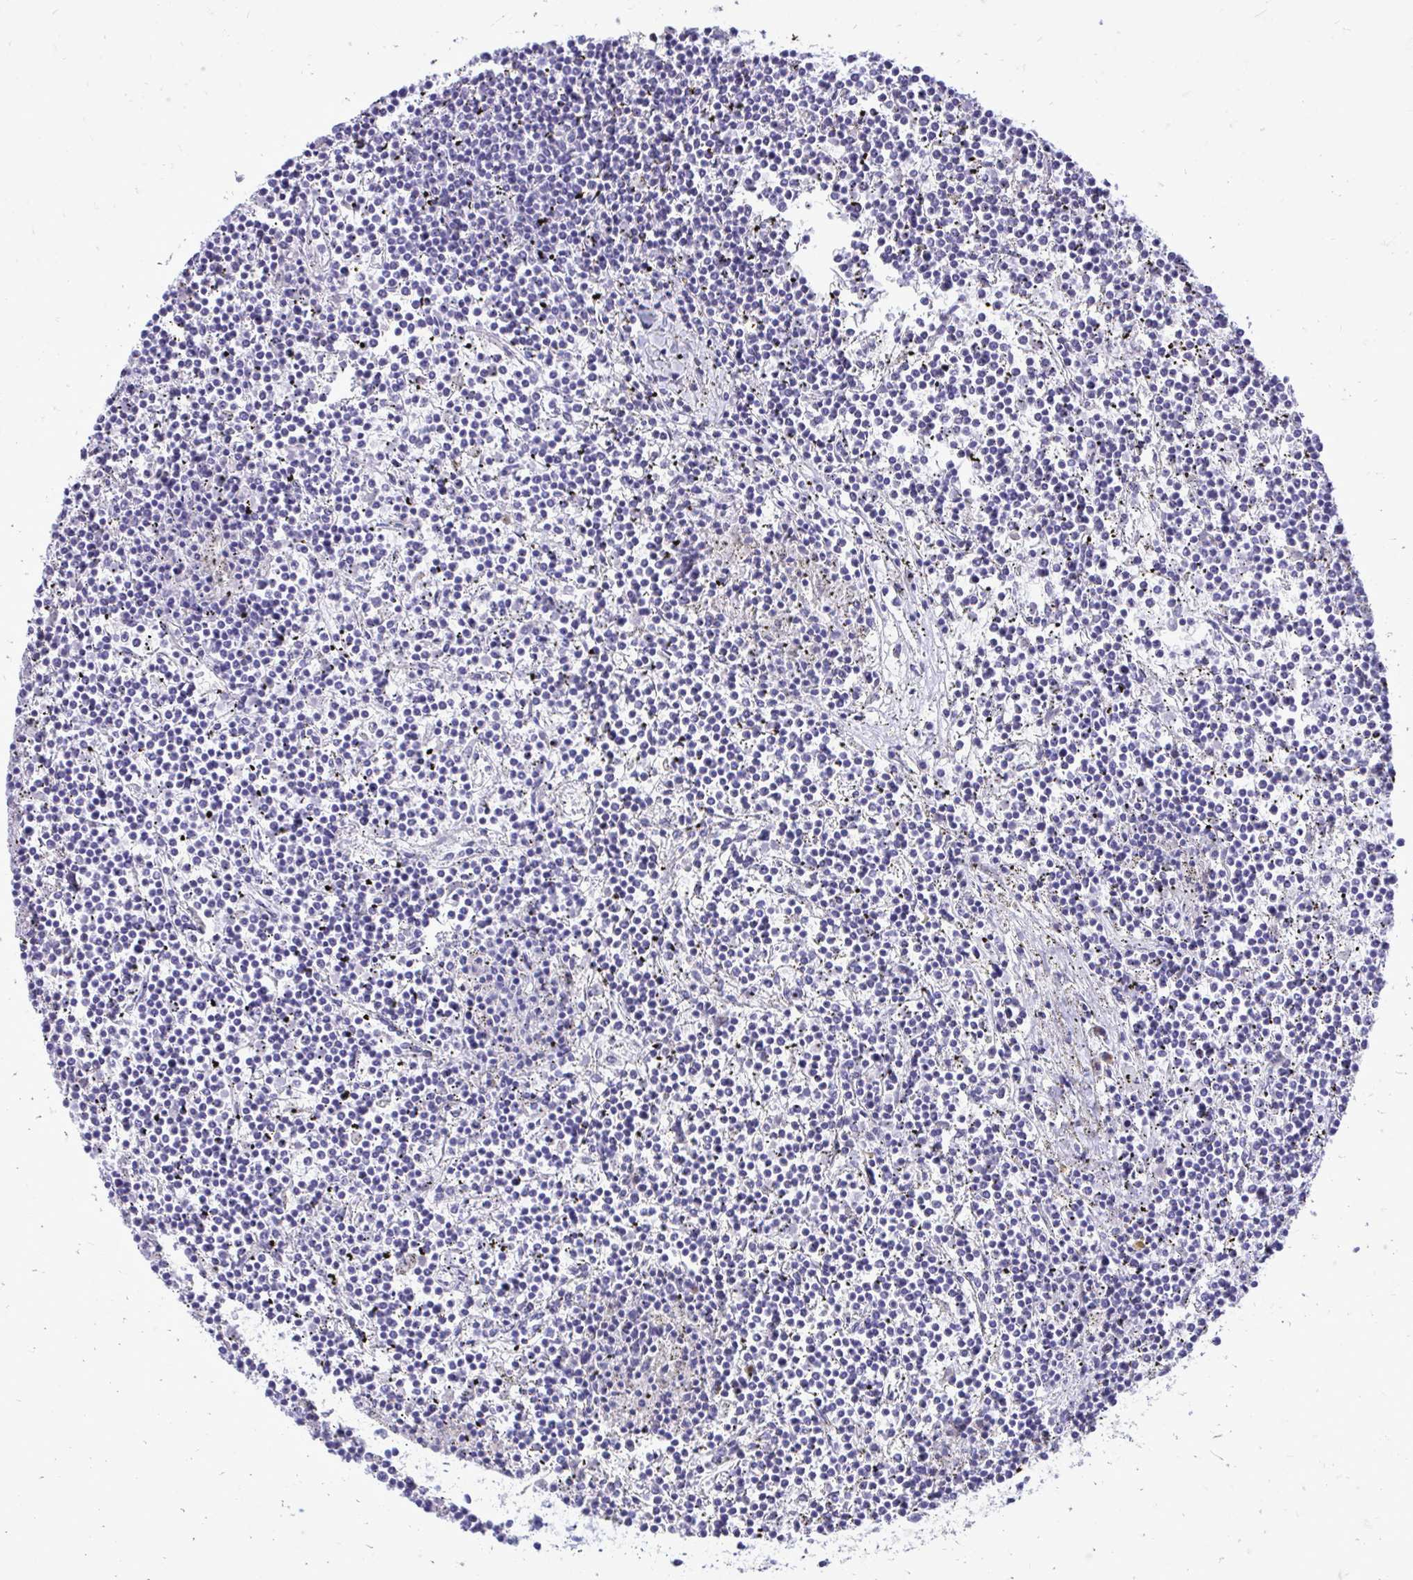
{"staining": {"intensity": "negative", "quantity": "none", "location": "none"}, "tissue": "lymphoma", "cell_type": "Tumor cells", "image_type": "cancer", "snomed": [{"axis": "morphology", "description": "Malignant lymphoma, non-Hodgkin's type, Low grade"}, {"axis": "topography", "description": "Spleen"}], "caption": "Lymphoma stained for a protein using immunohistochemistry (IHC) demonstrates no staining tumor cells.", "gene": "ANKDD1B", "patient": {"sex": "female", "age": 19}}